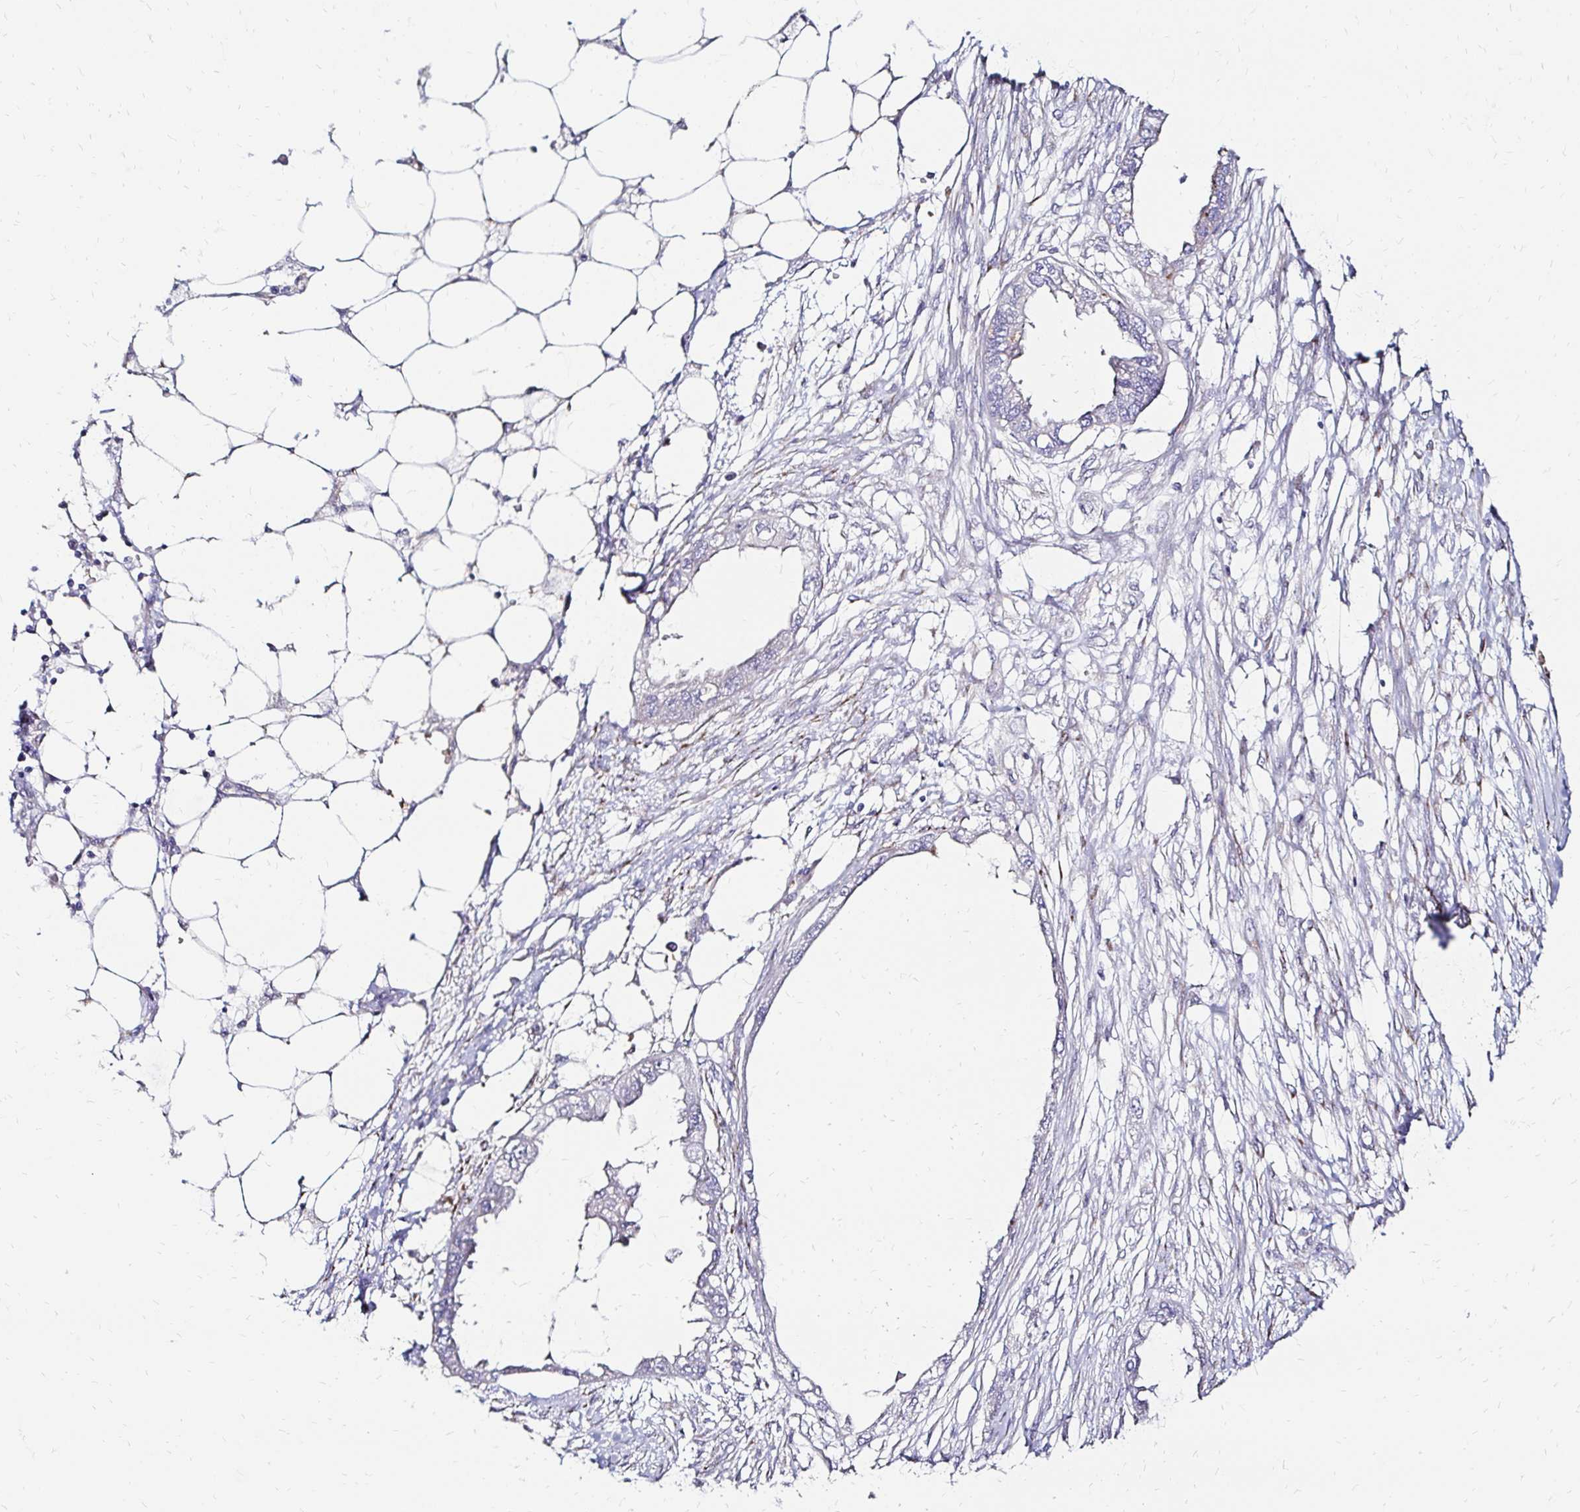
{"staining": {"intensity": "negative", "quantity": "none", "location": "none"}, "tissue": "endometrial cancer", "cell_type": "Tumor cells", "image_type": "cancer", "snomed": [{"axis": "morphology", "description": "Adenocarcinoma, NOS"}, {"axis": "morphology", "description": "Adenocarcinoma, metastatic, NOS"}, {"axis": "topography", "description": "Adipose tissue"}, {"axis": "topography", "description": "Endometrium"}], "caption": "Human endometrial adenocarcinoma stained for a protein using immunohistochemistry (IHC) shows no expression in tumor cells.", "gene": "IDUA", "patient": {"sex": "female", "age": 67}}